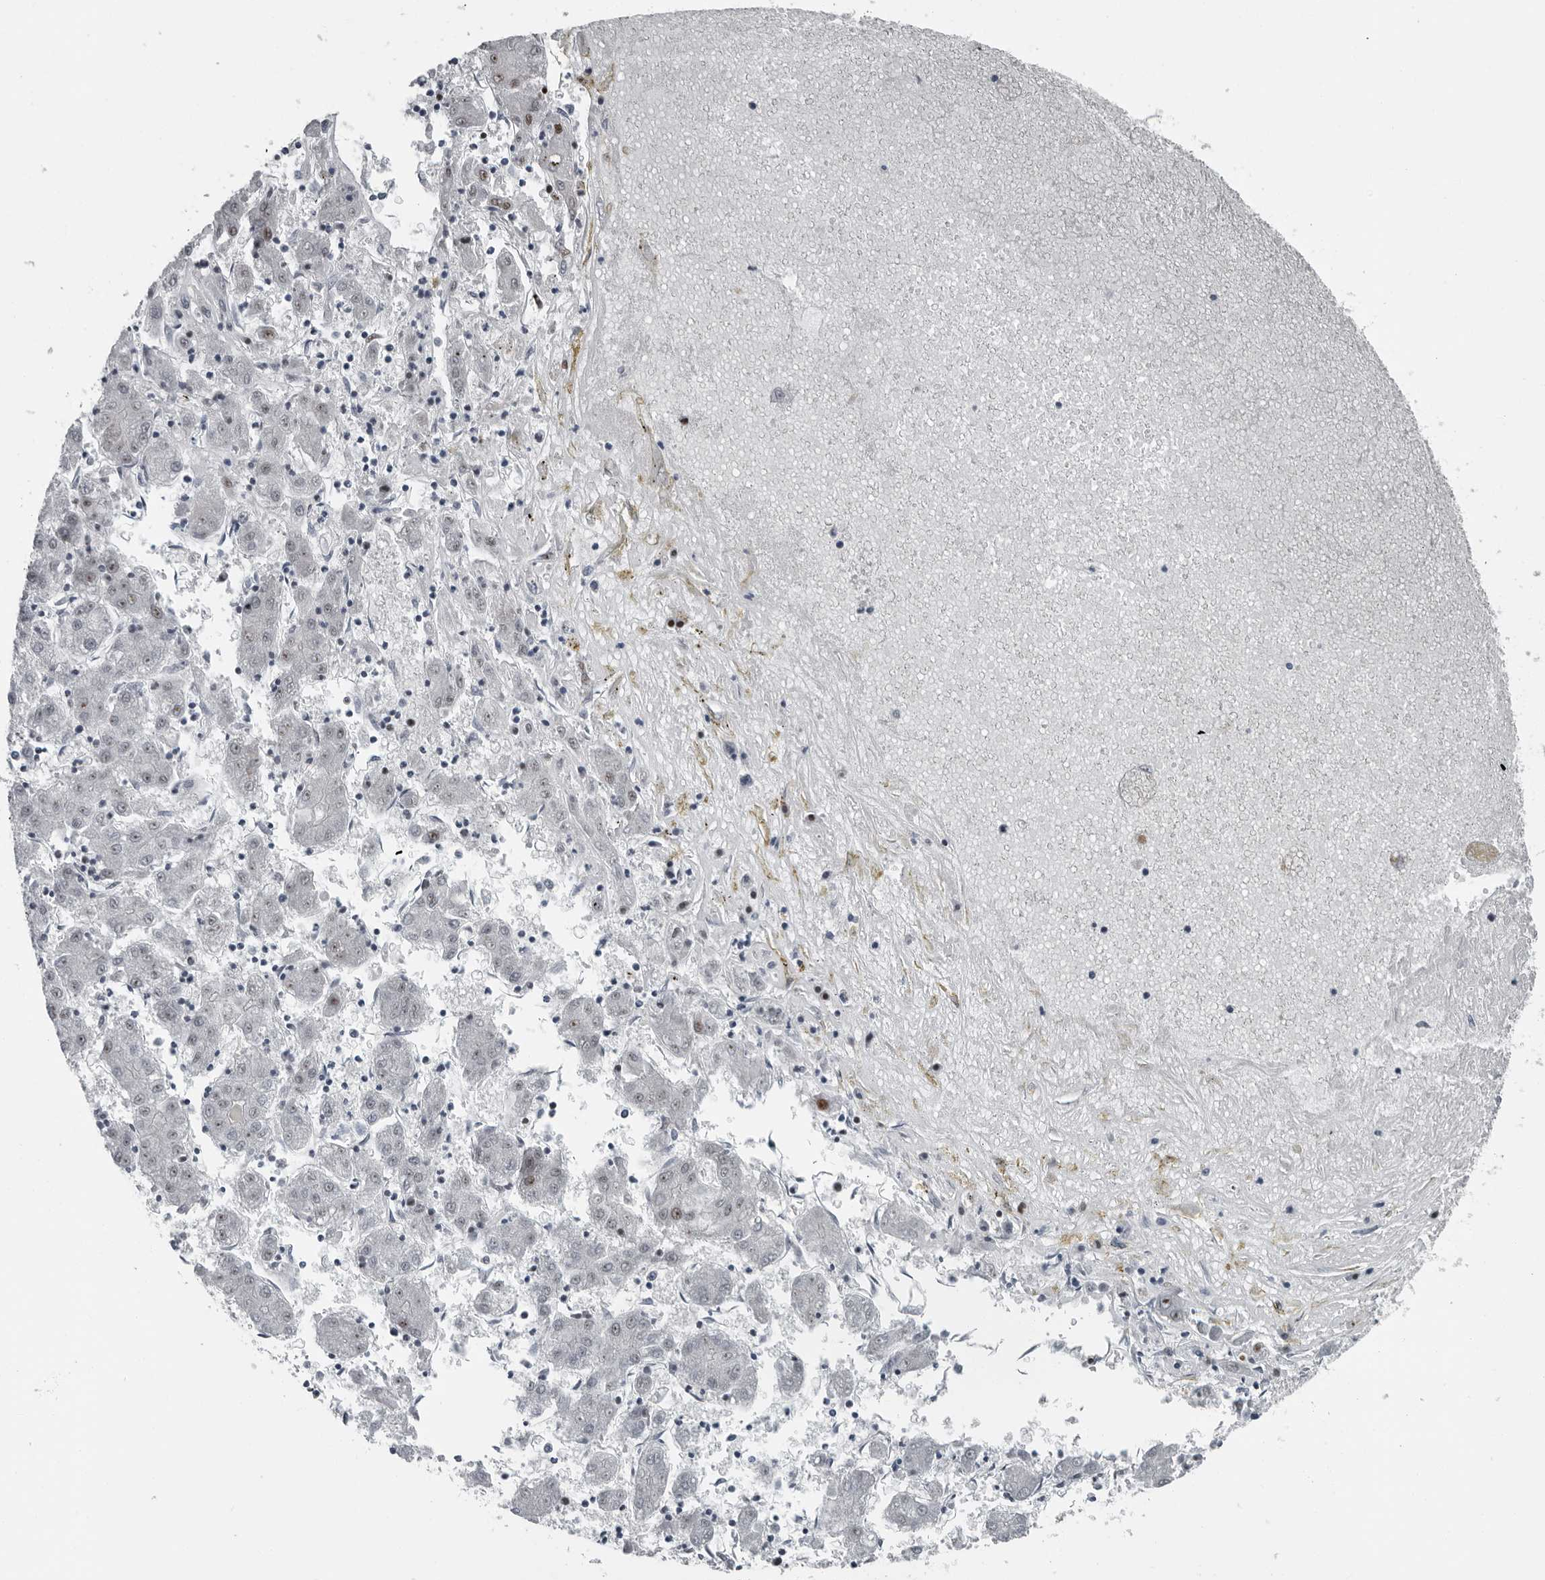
{"staining": {"intensity": "moderate", "quantity": "<25%", "location": "nuclear"}, "tissue": "liver cancer", "cell_type": "Tumor cells", "image_type": "cancer", "snomed": [{"axis": "morphology", "description": "Carcinoma, Hepatocellular, NOS"}, {"axis": "topography", "description": "Liver"}], "caption": "A histopathology image of liver hepatocellular carcinoma stained for a protein exhibits moderate nuclear brown staining in tumor cells.", "gene": "PDCD11", "patient": {"sex": "male", "age": 72}}